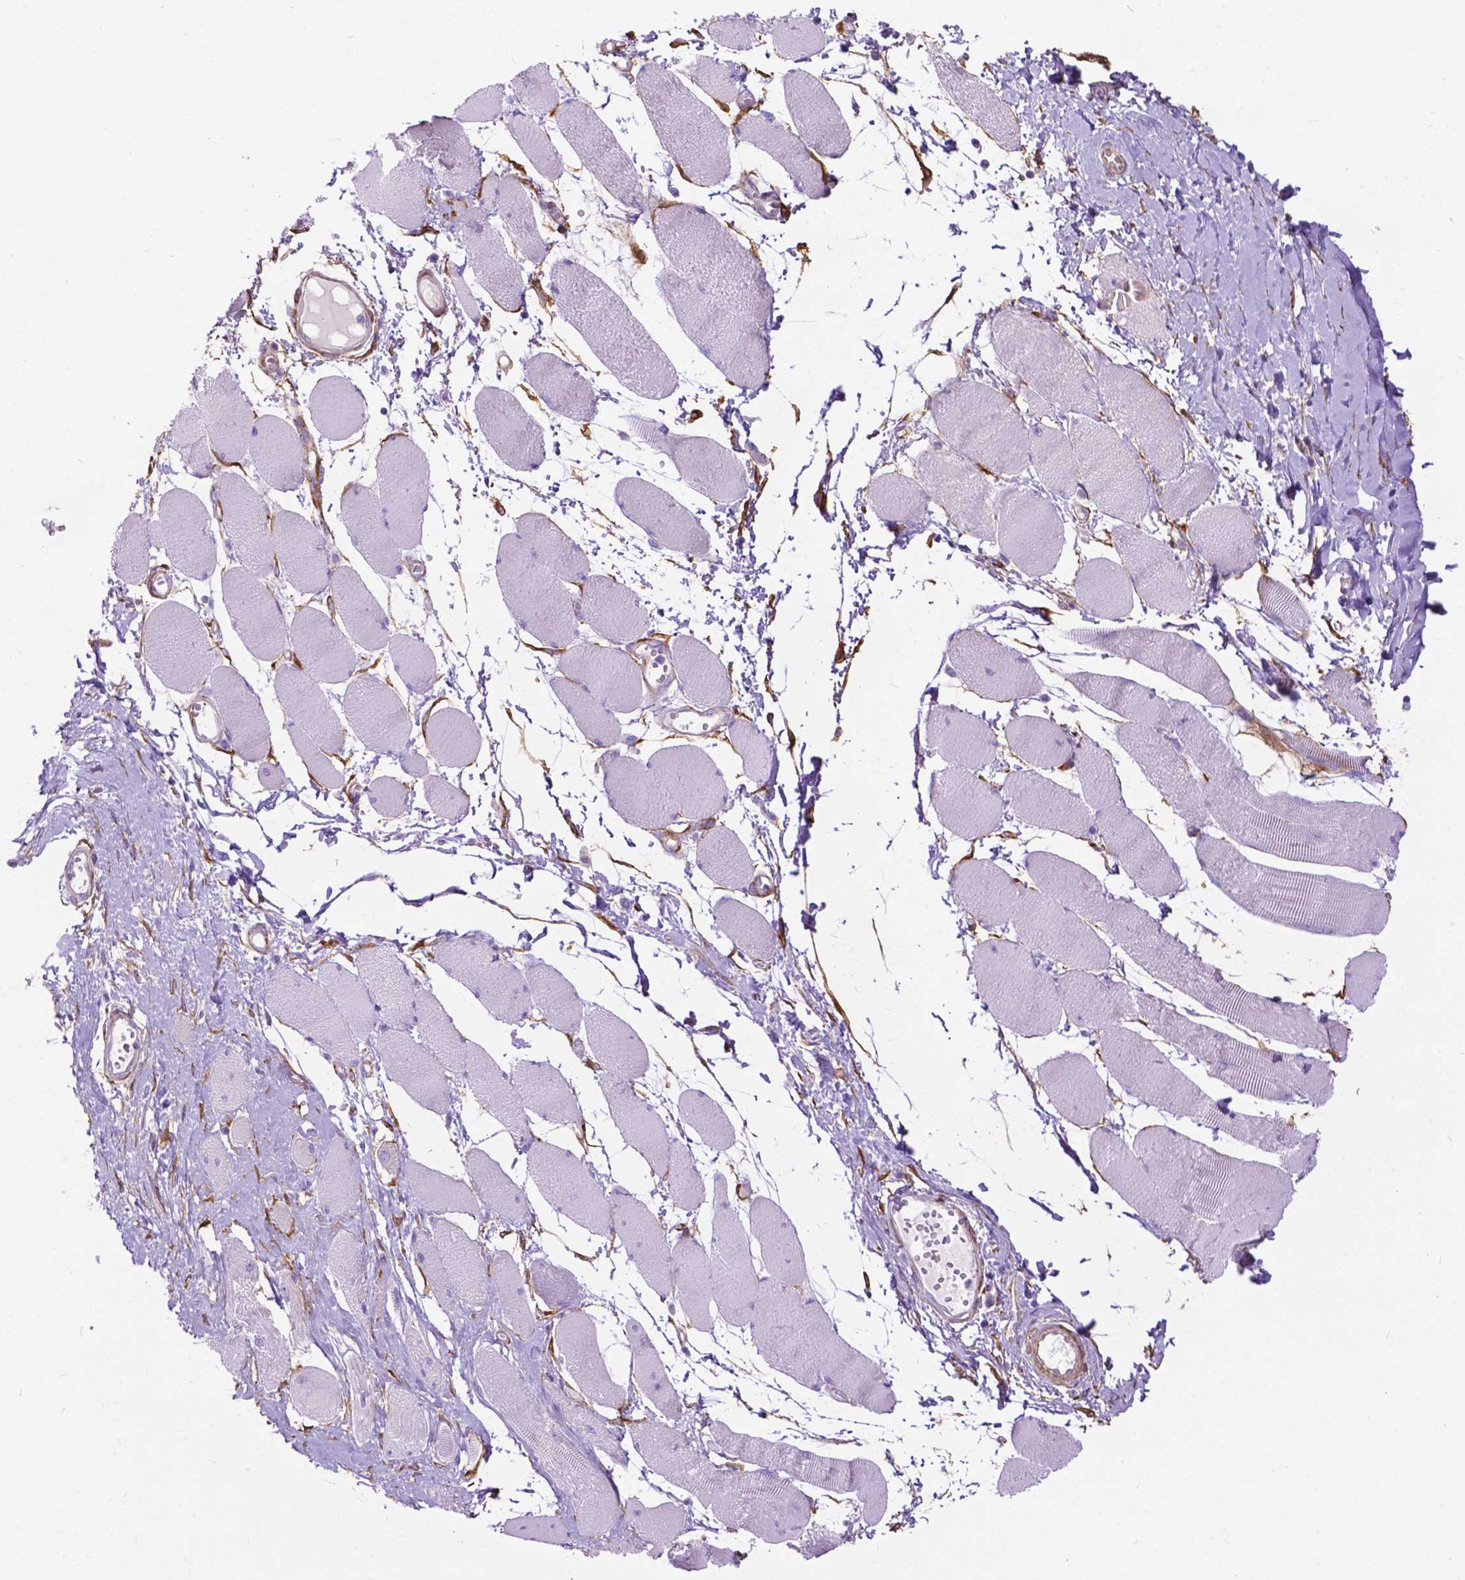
{"staining": {"intensity": "negative", "quantity": "none", "location": "none"}, "tissue": "skeletal muscle", "cell_type": "Myocytes", "image_type": "normal", "snomed": [{"axis": "morphology", "description": "Normal tissue, NOS"}, {"axis": "topography", "description": "Skeletal muscle"}], "caption": "Myocytes are negative for protein expression in unremarkable human skeletal muscle.", "gene": "PCDHA12", "patient": {"sex": "female", "age": 75}}